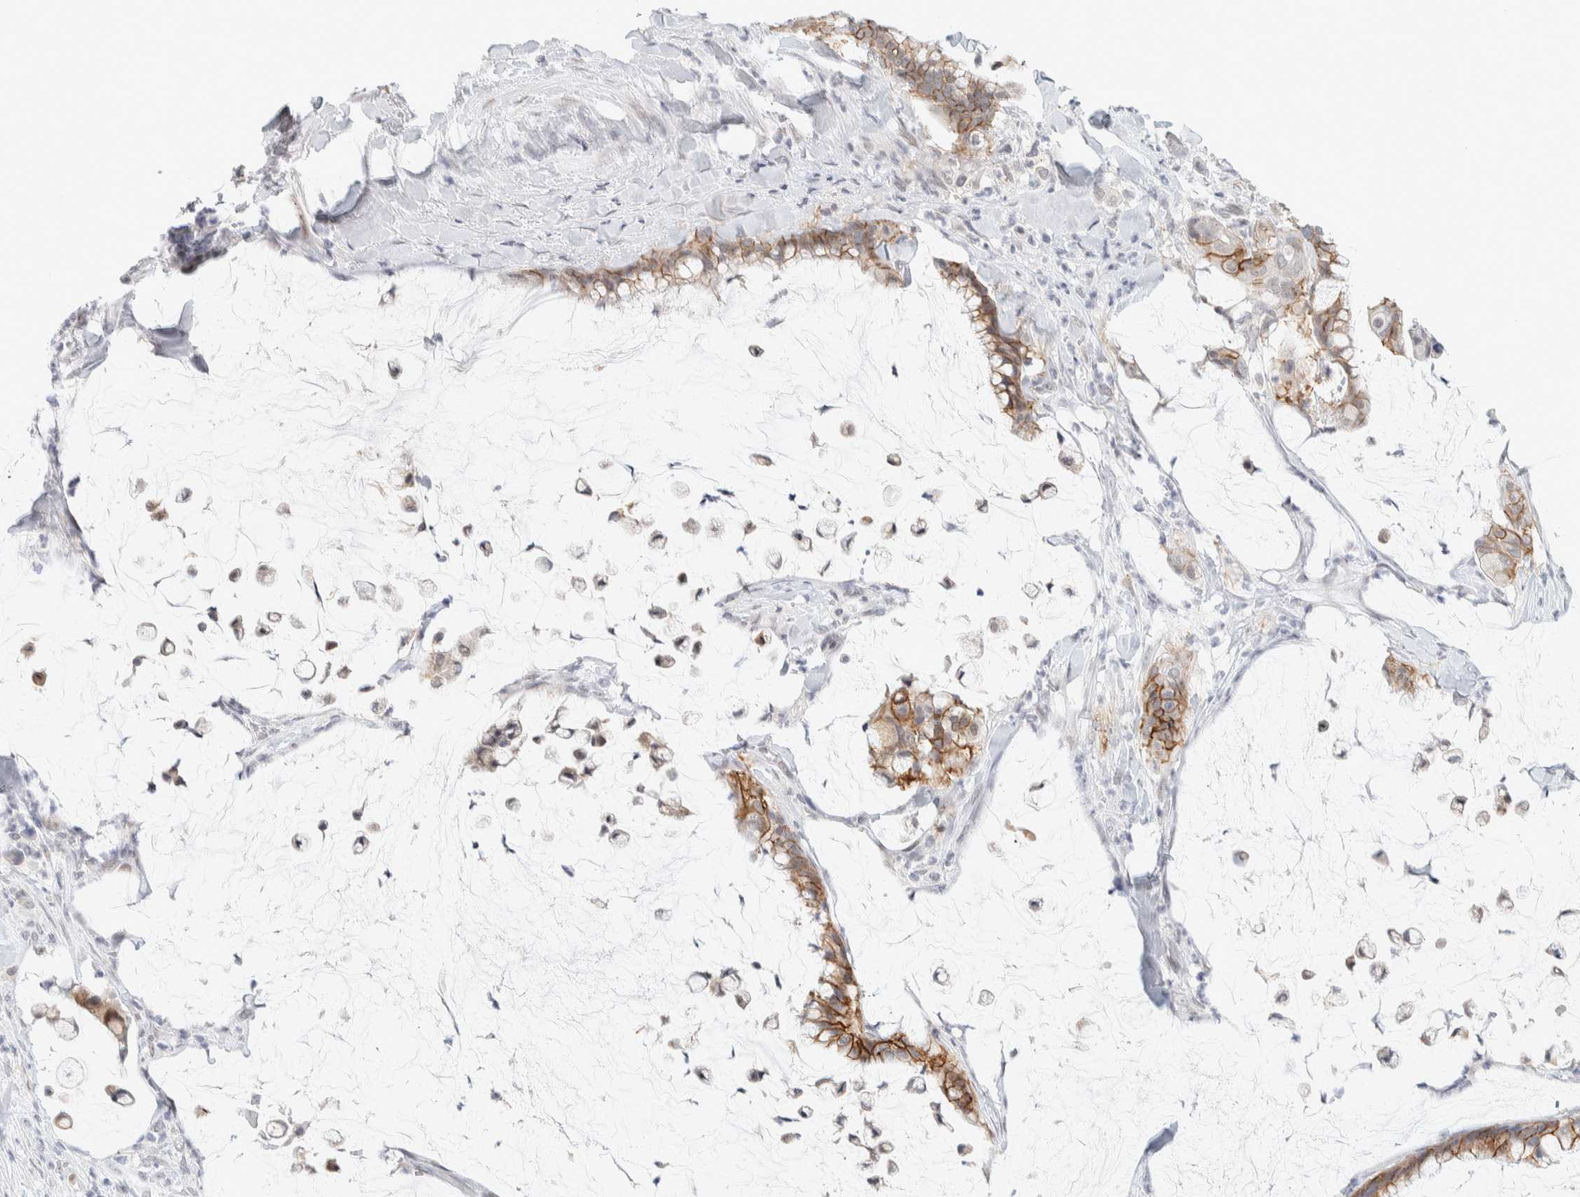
{"staining": {"intensity": "moderate", "quantity": ">75%", "location": "cytoplasmic/membranous"}, "tissue": "pancreatic cancer", "cell_type": "Tumor cells", "image_type": "cancer", "snomed": [{"axis": "morphology", "description": "Adenocarcinoma, NOS"}, {"axis": "topography", "description": "Pancreas"}], "caption": "The immunohistochemical stain shows moderate cytoplasmic/membranous expression in tumor cells of pancreatic cancer tissue.", "gene": "CDH17", "patient": {"sex": "male", "age": 41}}